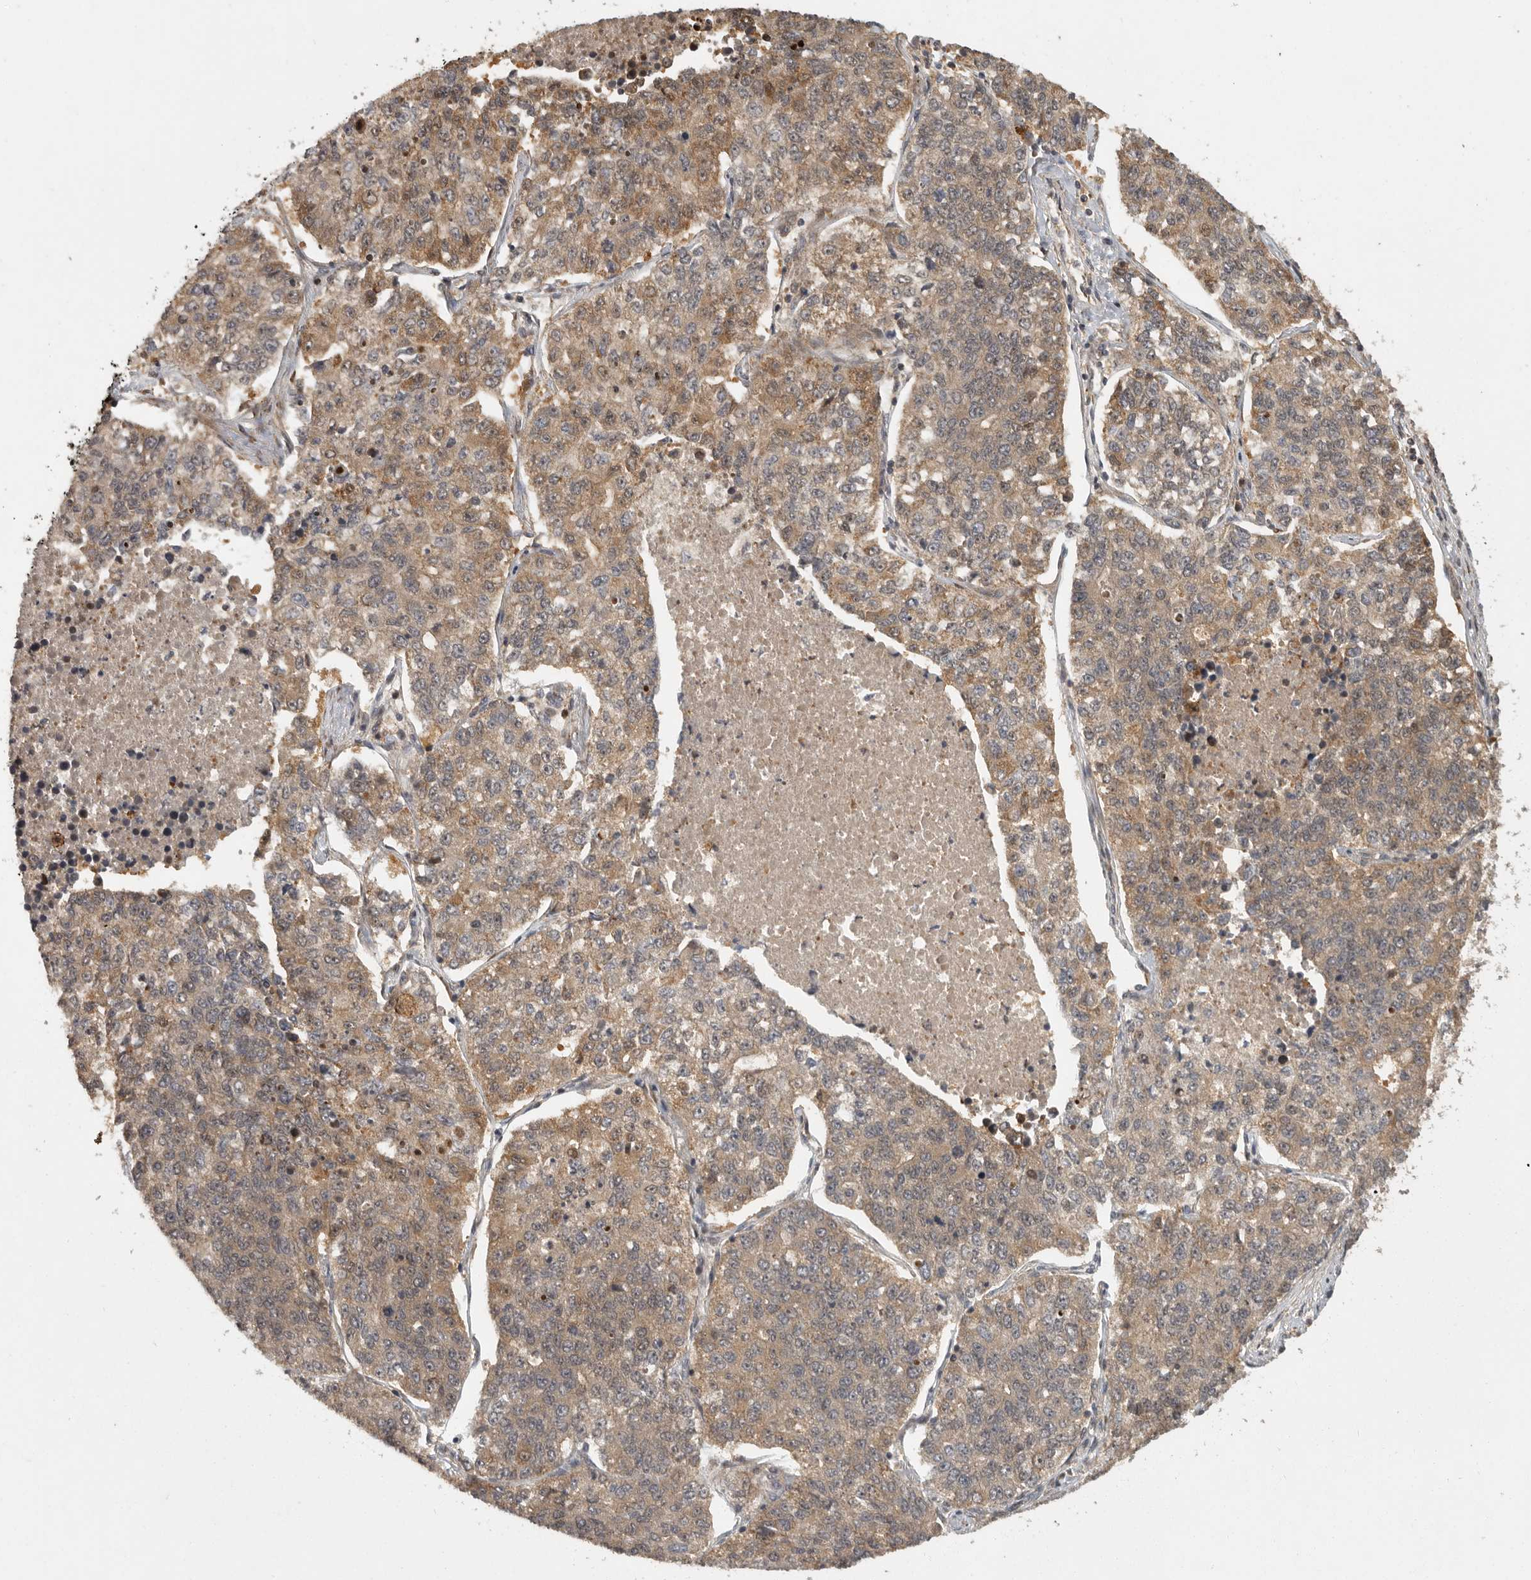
{"staining": {"intensity": "moderate", "quantity": ">75%", "location": "cytoplasmic/membranous,nuclear"}, "tissue": "lung cancer", "cell_type": "Tumor cells", "image_type": "cancer", "snomed": [{"axis": "morphology", "description": "Adenocarcinoma, NOS"}, {"axis": "topography", "description": "Lung"}], "caption": "The histopathology image reveals immunohistochemical staining of lung adenocarcinoma. There is moderate cytoplasmic/membranous and nuclear expression is seen in approximately >75% of tumor cells.", "gene": "SWT1", "patient": {"sex": "male", "age": 49}}